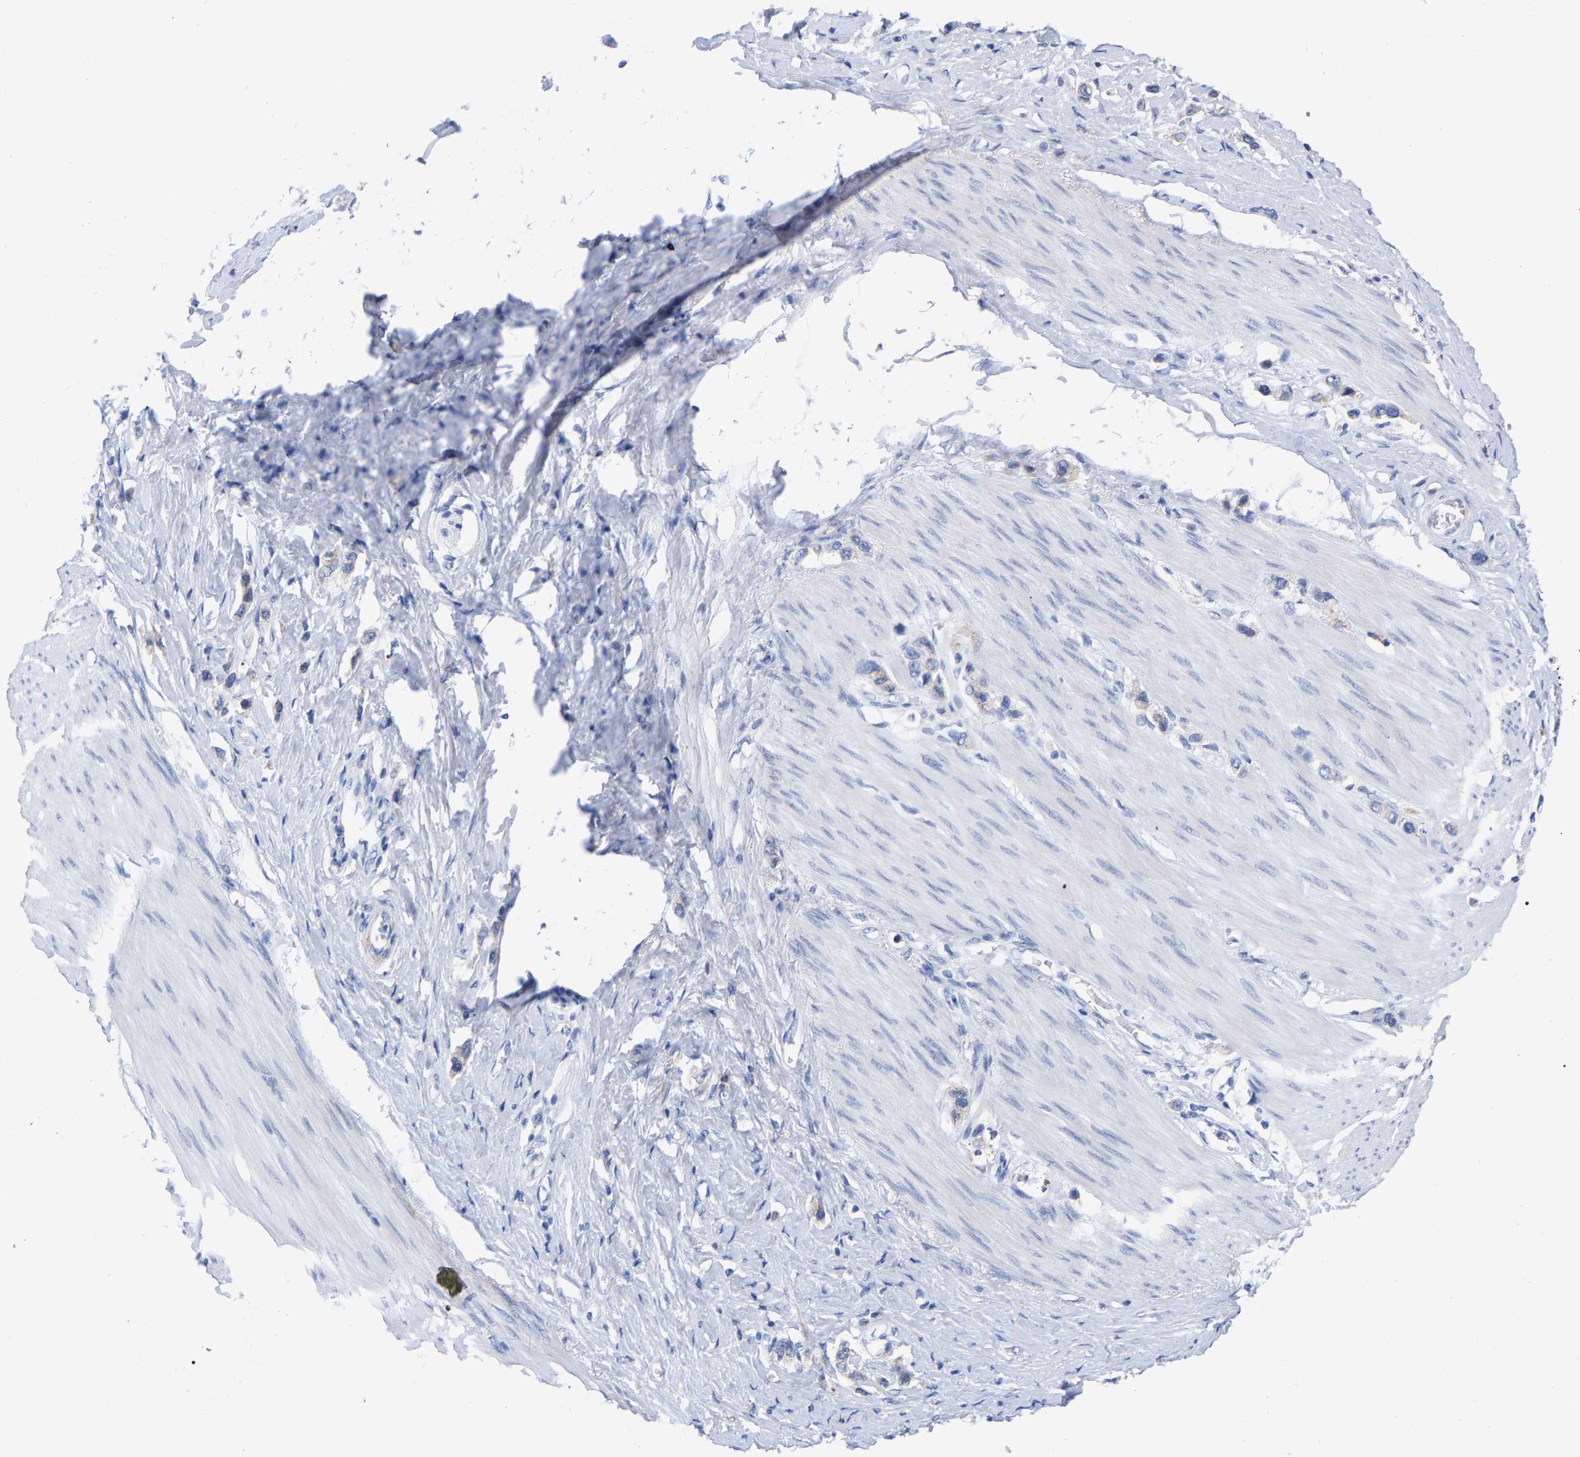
{"staining": {"intensity": "negative", "quantity": "none", "location": "none"}, "tissue": "stomach cancer", "cell_type": "Tumor cells", "image_type": "cancer", "snomed": [{"axis": "morphology", "description": "Adenocarcinoma, NOS"}, {"axis": "topography", "description": "Stomach"}], "caption": "The photomicrograph displays no significant expression in tumor cells of stomach adenocarcinoma. Brightfield microscopy of immunohistochemistry (IHC) stained with DAB (3,3'-diaminobenzidine) (brown) and hematoxylin (blue), captured at high magnification.", "gene": "STRIP2", "patient": {"sex": "female", "age": 65}}